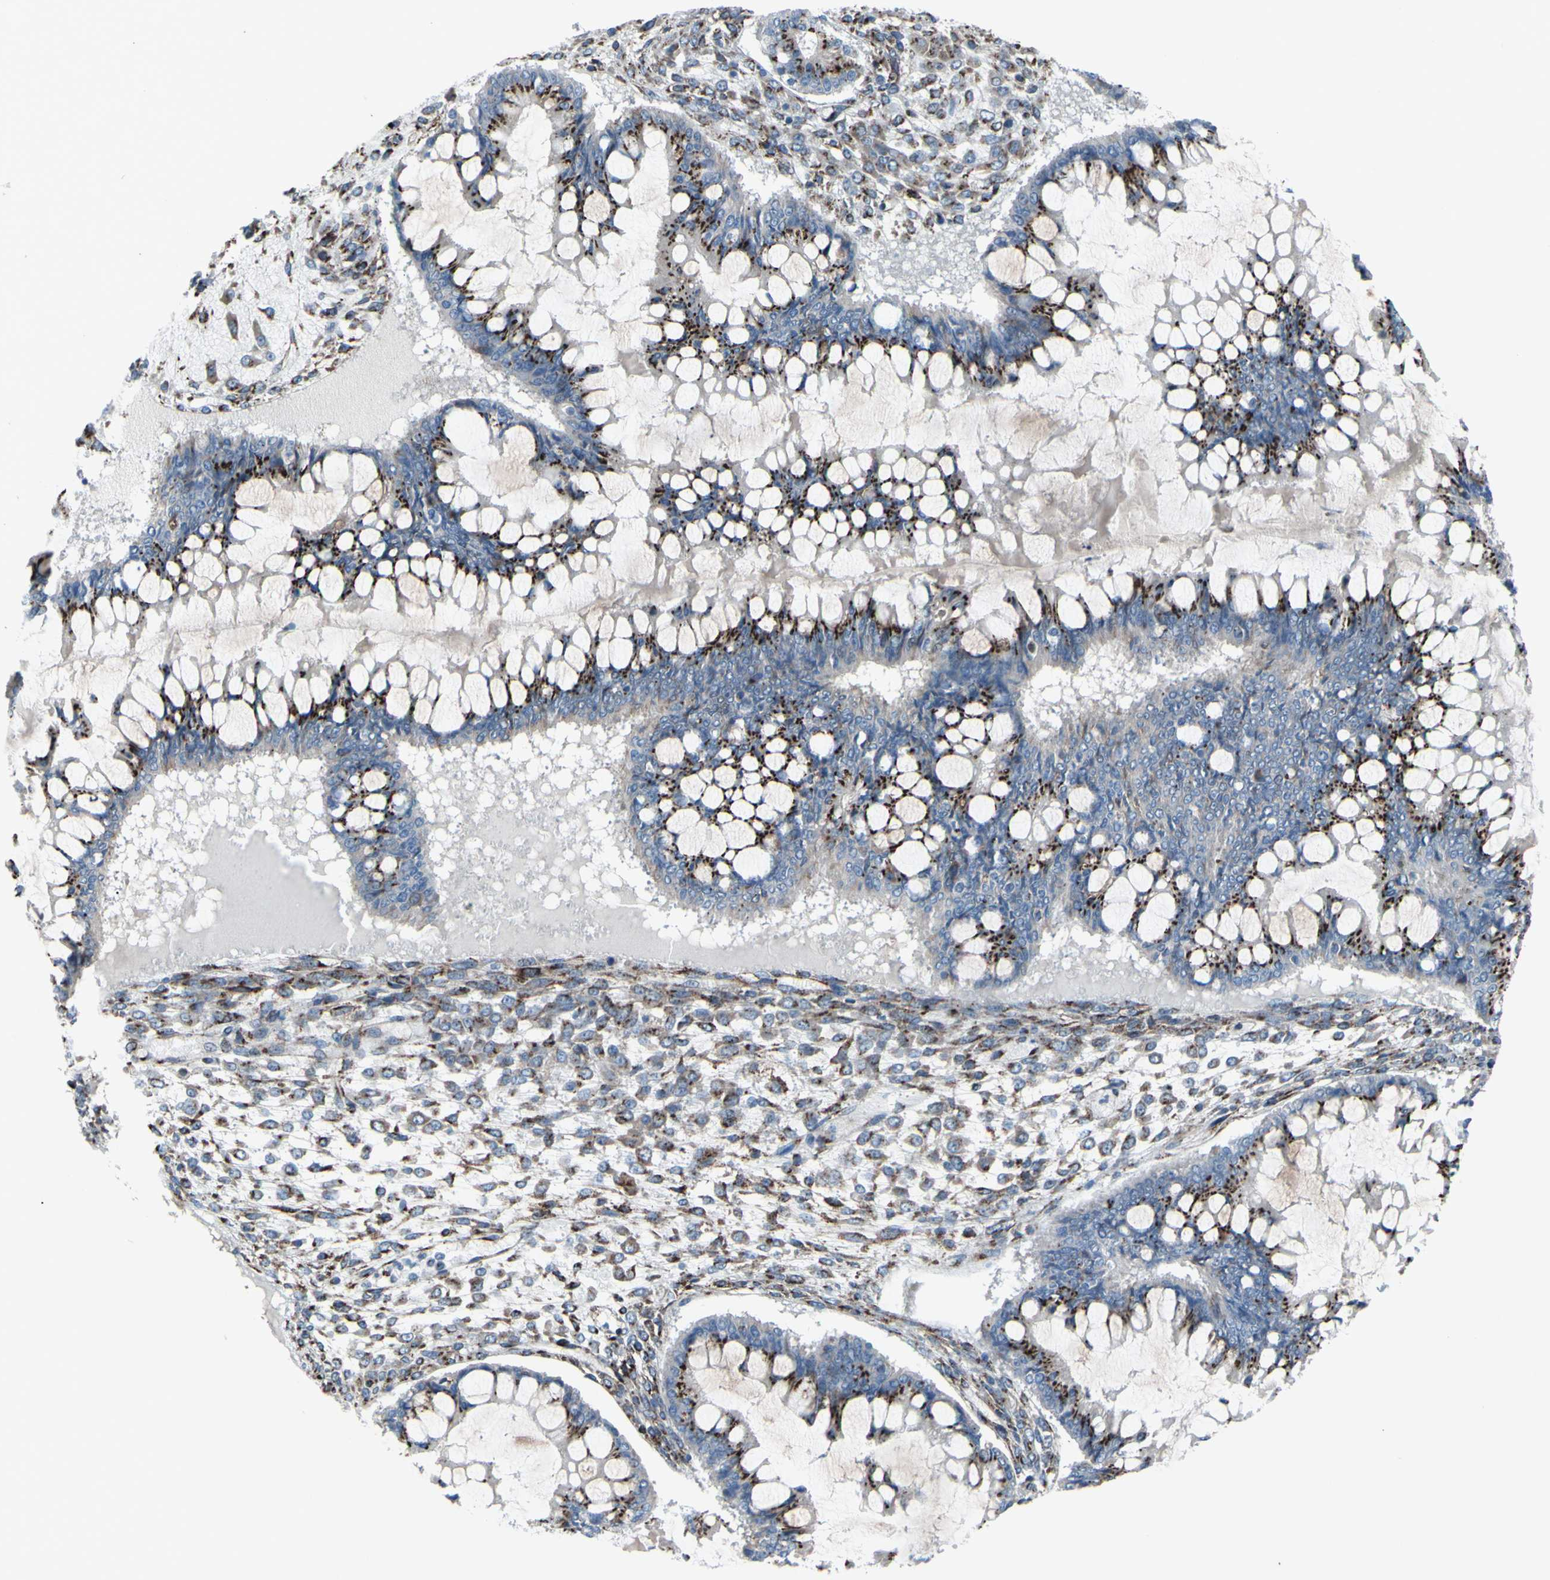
{"staining": {"intensity": "strong", "quantity": "25%-75%", "location": "cytoplasmic/membranous"}, "tissue": "ovarian cancer", "cell_type": "Tumor cells", "image_type": "cancer", "snomed": [{"axis": "morphology", "description": "Cystadenocarcinoma, mucinous, NOS"}, {"axis": "topography", "description": "Ovary"}], "caption": "IHC of human ovarian cancer (mucinous cystadenocarcinoma) displays high levels of strong cytoplasmic/membranous staining in approximately 25%-75% of tumor cells.", "gene": "GLG1", "patient": {"sex": "female", "age": 73}}